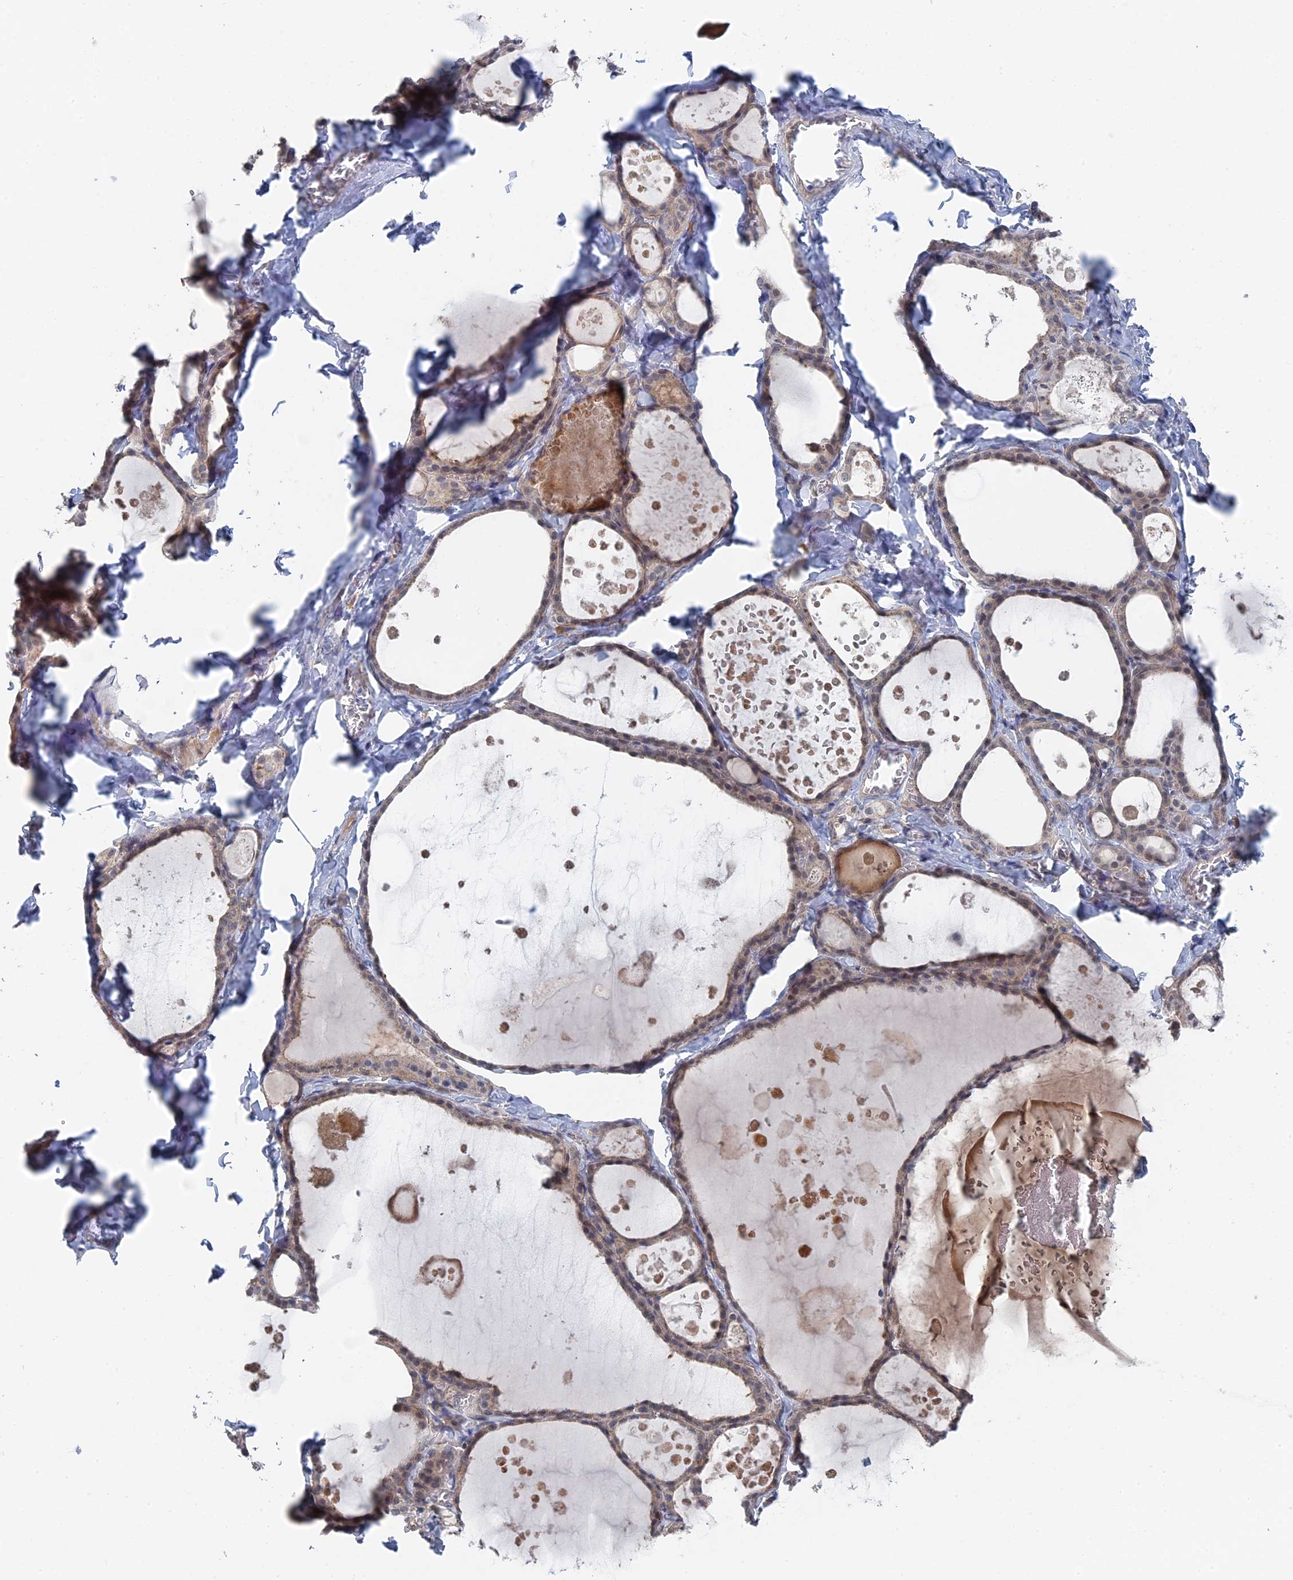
{"staining": {"intensity": "weak", "quantity": "<25%", "location": "cytoplasmic/membranous"}, "tissue": "thyroid gland", "cell_type": "Glandular cells", "image_type": "normal", "snomed": [{"axis": "morphology", "description": "Normal tissue, NOS"}, {"axis": "topography", "description": "Thyroid gland"}], "caption": "High magnification brightfield microscopy of normal thyroid gland stained with DAB (brown) and counterstained with hematoxylin (blue): glandular cells show no significant staining. Brightfield microscopy of immunohistochemistry (IHC) stained with DAB (3,3'-diaminobenzidine) (brown) and hematoxylin (blue), captured at high magnification.", "gene": "IRGQ", "patient": {"sex": "male", "age": 56}}